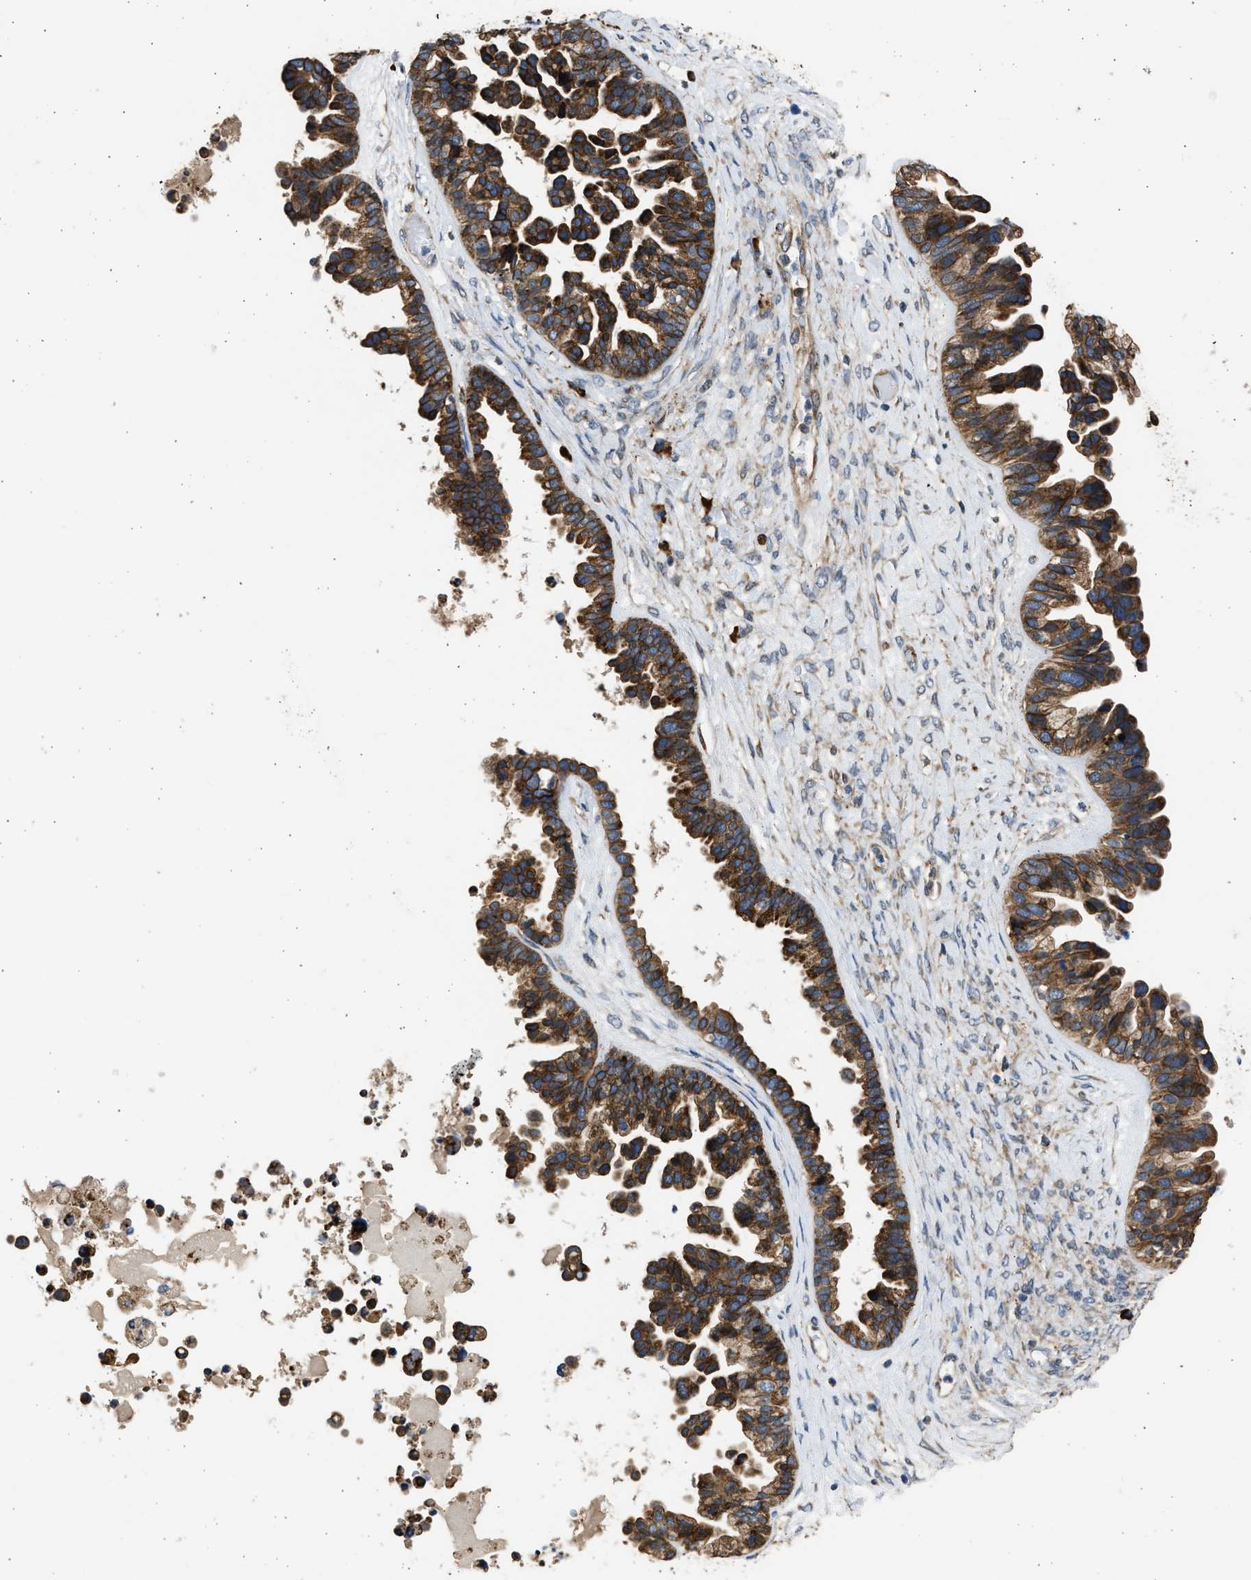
{"staining": {"intensity": "strong", "quantity": ">75%", "location": "cytoplasmic/membranous"}, "tissue": "ovarian cancer", "cell_type": "Tumor cells", "image_type": "cancer", "snomed": [{"axis": "morphology", "description": "Cystadenocarcinoma, serous, NOS"}, {"axis": "topography", "description": "Ovary"}], "caption": "A high-resolution image shows immunohistochemistry staining of ovarian serous cystadenocarcinoma, which reveals strong cytoplasmic/membranous staining in approximately >75% of tumor cells.", "gene": "PLD2", "patient": {"sex": "female", "age": 56}}